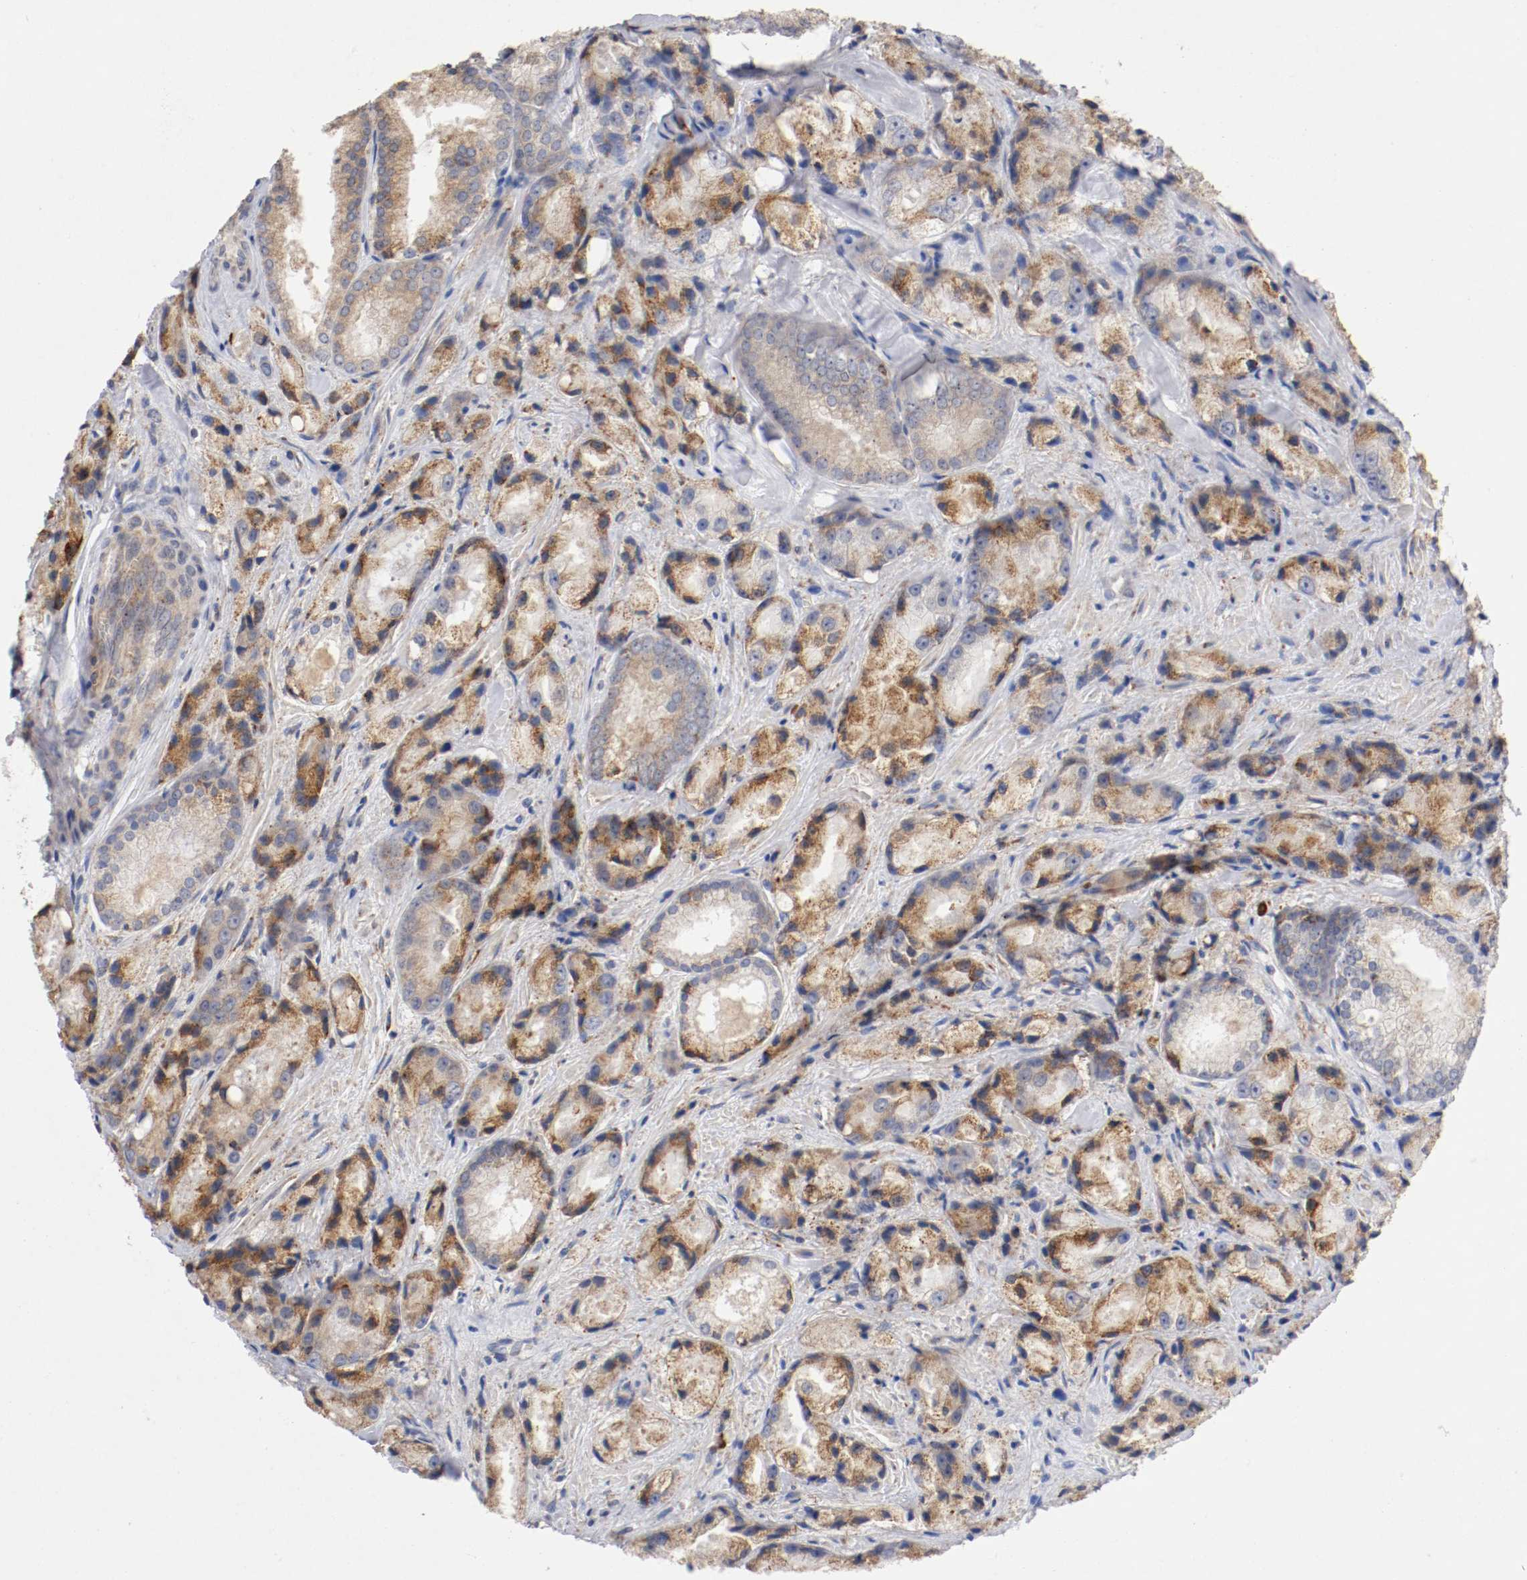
{"staining": {"intensity": "moderate", "quantity": ">75%", "location": "cytoplasmic/membranous"}, "tissue": "prostate cancer", "cell_type": "Tumor cells", "image_type": "cancer", "snomed": [{"axis": "morphology", "description": "Adenocarcinoma, Low grade"}, {"axis": "topography", "description": "Prostate"}], "caption": "High-magnification brightfield microscopy of low-grade adenocarcinoma (prostate) stained with DAB (brown) and counterstained with hematoxylin (blue). tumor cells exhibit moderate cytoplasmic/membranous expression is appreciated in approximately>75% of cells.", "gene": "TRAF2", "patient": {"sex": "male", "age": 64}}